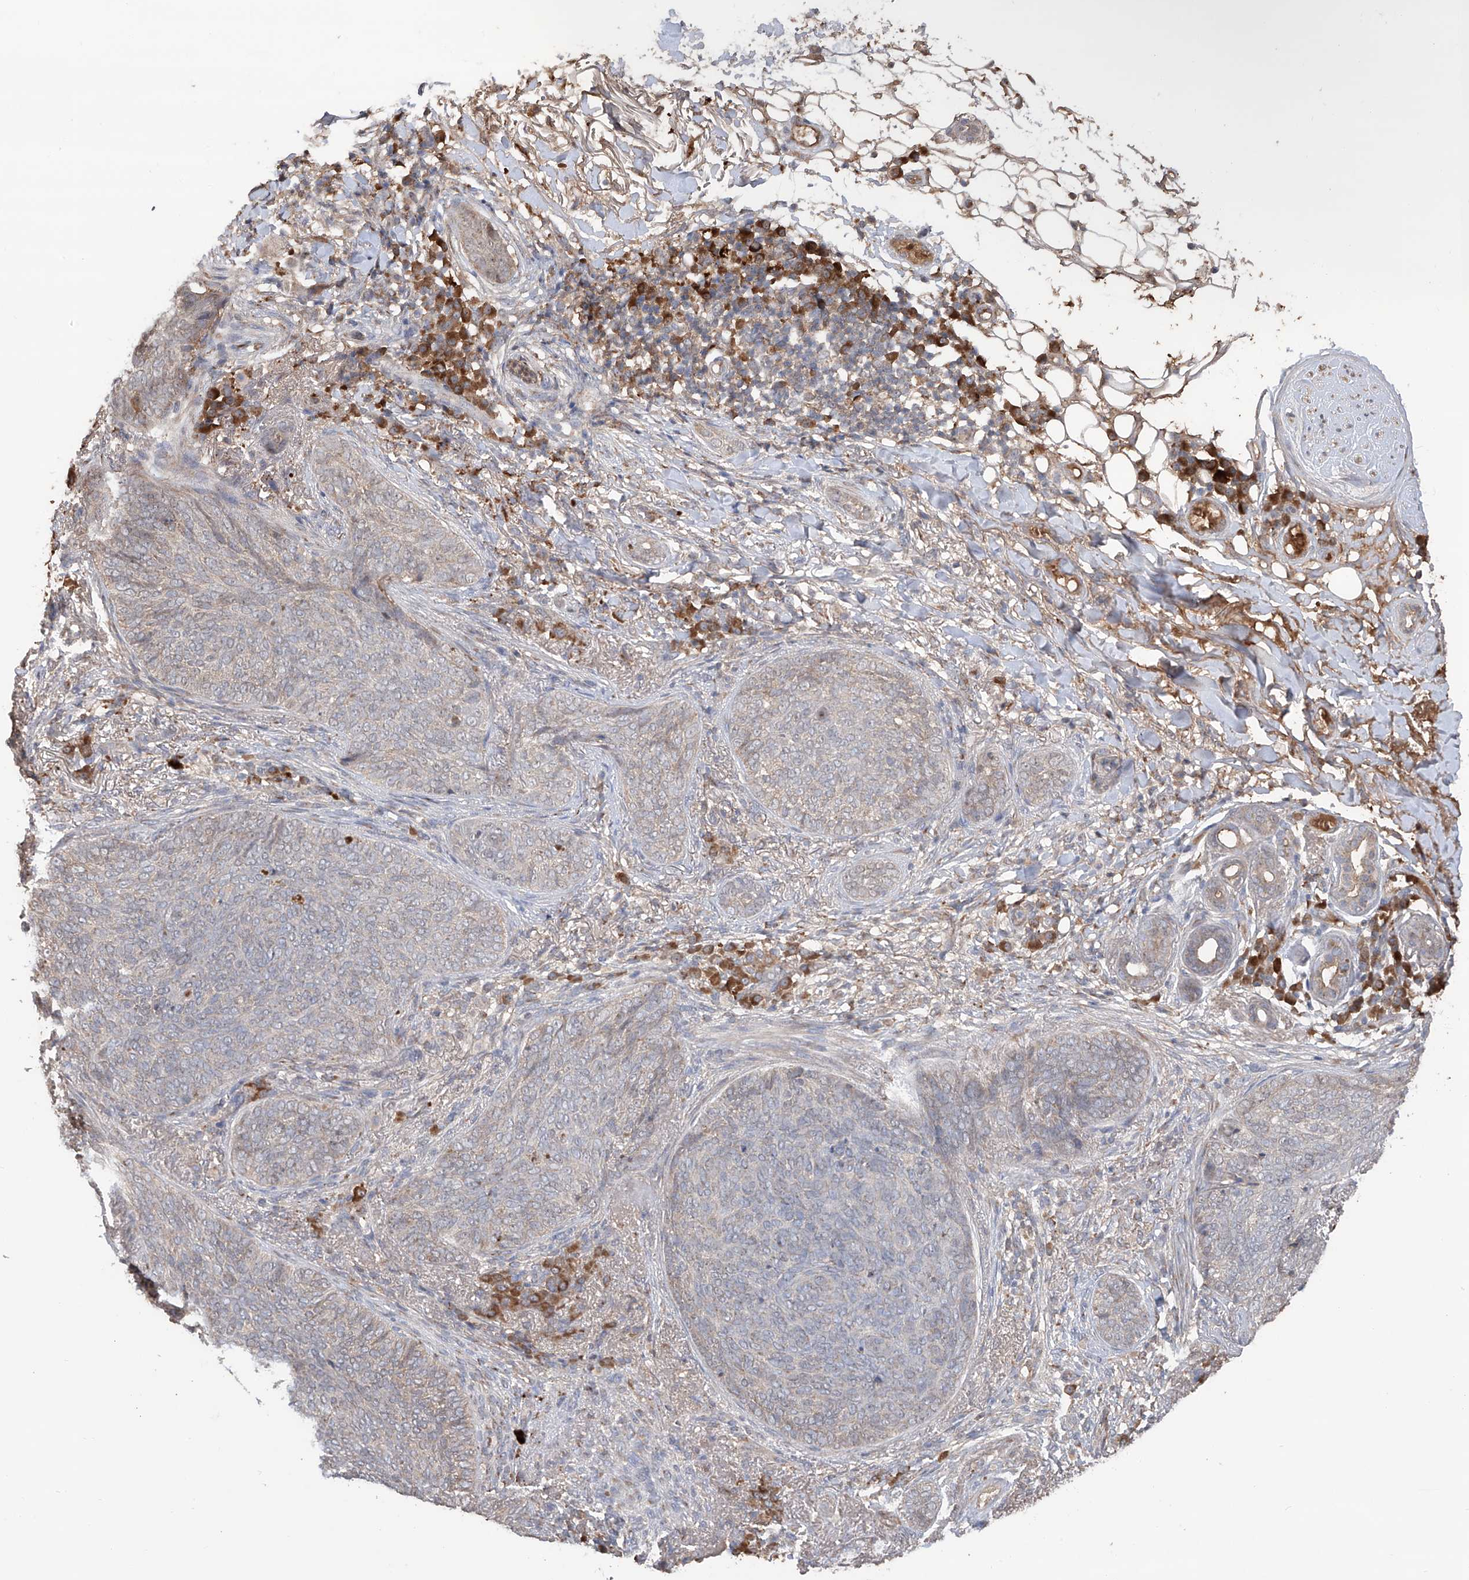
{"staining": {"intensity": "weak", "quantity": "<25%", "location": "cytoplasmic/membranous"}, "tissue": "skin cancer", "cell_type": "Tumor cells", "image_type": "cancer", "snomed": [{"axis": "morphology", "description": "Basal cell carcinoma"}, {"axis": "topography", "description": "Skin"}], "caption": "Immunohistochemical staining of human skin basal cell carcinoma displays no significant positivity in tumor cells.", "gene": "EDN1", "patient": {"sex": "male", "age": 85}}